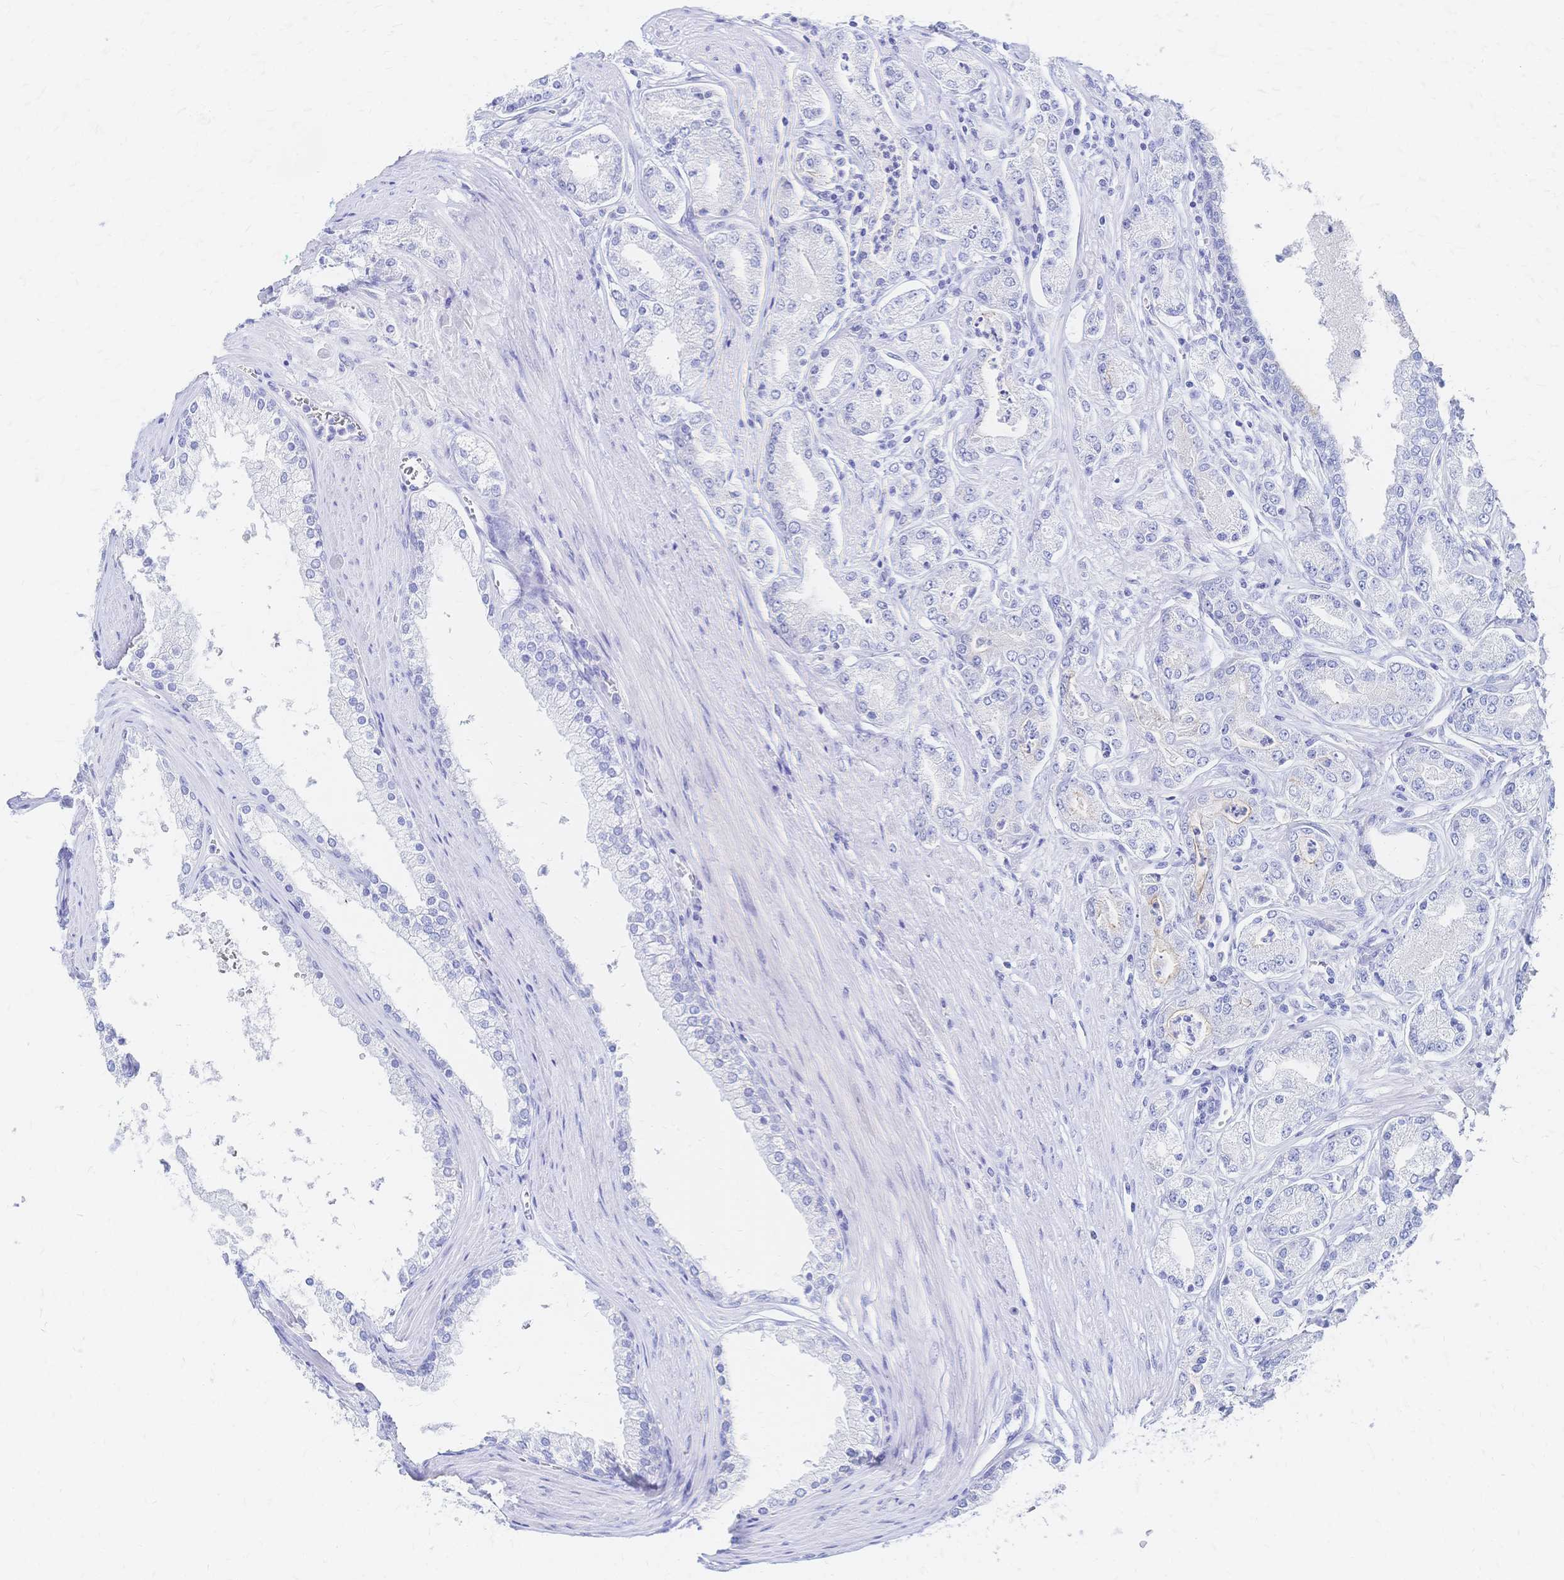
{"staining": {"intensity": "negative", "quantity": "none", "location": "none"}, "tissue": "prostate cancer", "cell_type": "Tumor cells", "image_type": "cancer", "snomed": [{"axis": "morphology", "description": "Adenocarcinoma, High grade"}, {"axis": "topography", "description": "Prostate"}], "caption": "This image is of high-grade adenocarcinoma (prostate) stained with immunohistochemistry to label a protein in brown with the nuclei are counter-stained blue. There is no staining in tumor cells.", "gene": "SLC5A1", "patient": {"sex": "male", "age": 66}}